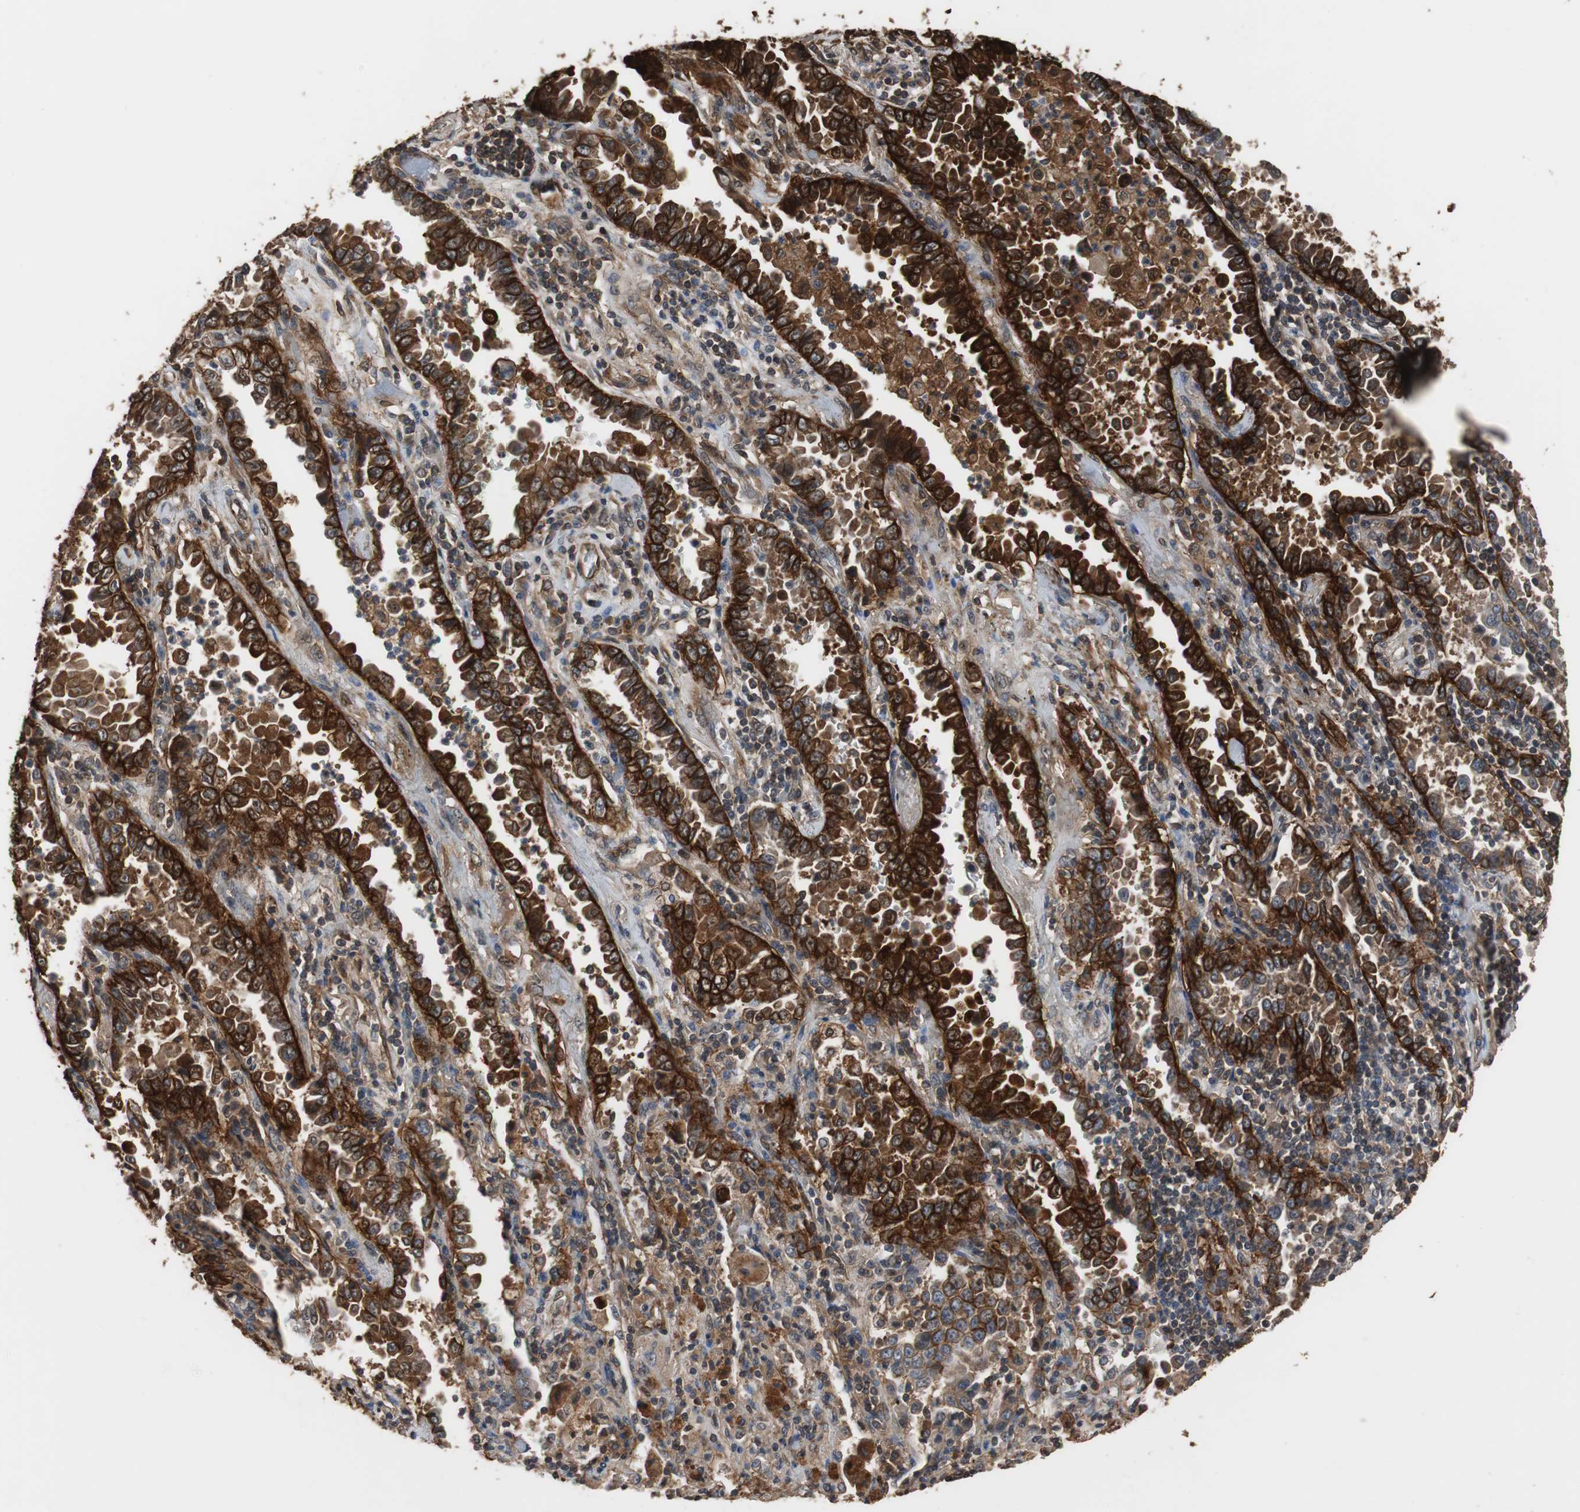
{"staining": {"intensity": "strong", "quantity": ">75%", "location": "cytoplasmic/membranous"}, "tissue": "lung cancer", "cell_type": "Tumor cells", "image_type": "cancer", "snomed": [{"axis": "morphology", "description": "Normal tissue, NOS"}, {"axis": "morphology", "description": "Inflammation, NOS"}, {"axis": "morphology", "description": "Adenocarcinoma, NOS"}, {"axis": "topography", "description": "Lung"}], "caption": "Strong cytoplasmic/membranous positivity for a protein is present in about >75% of tumor cells of lung adenocarcinoma using IHC.", "gene": "NDRG1", "patient": {"sex": "female", "age": 64}}